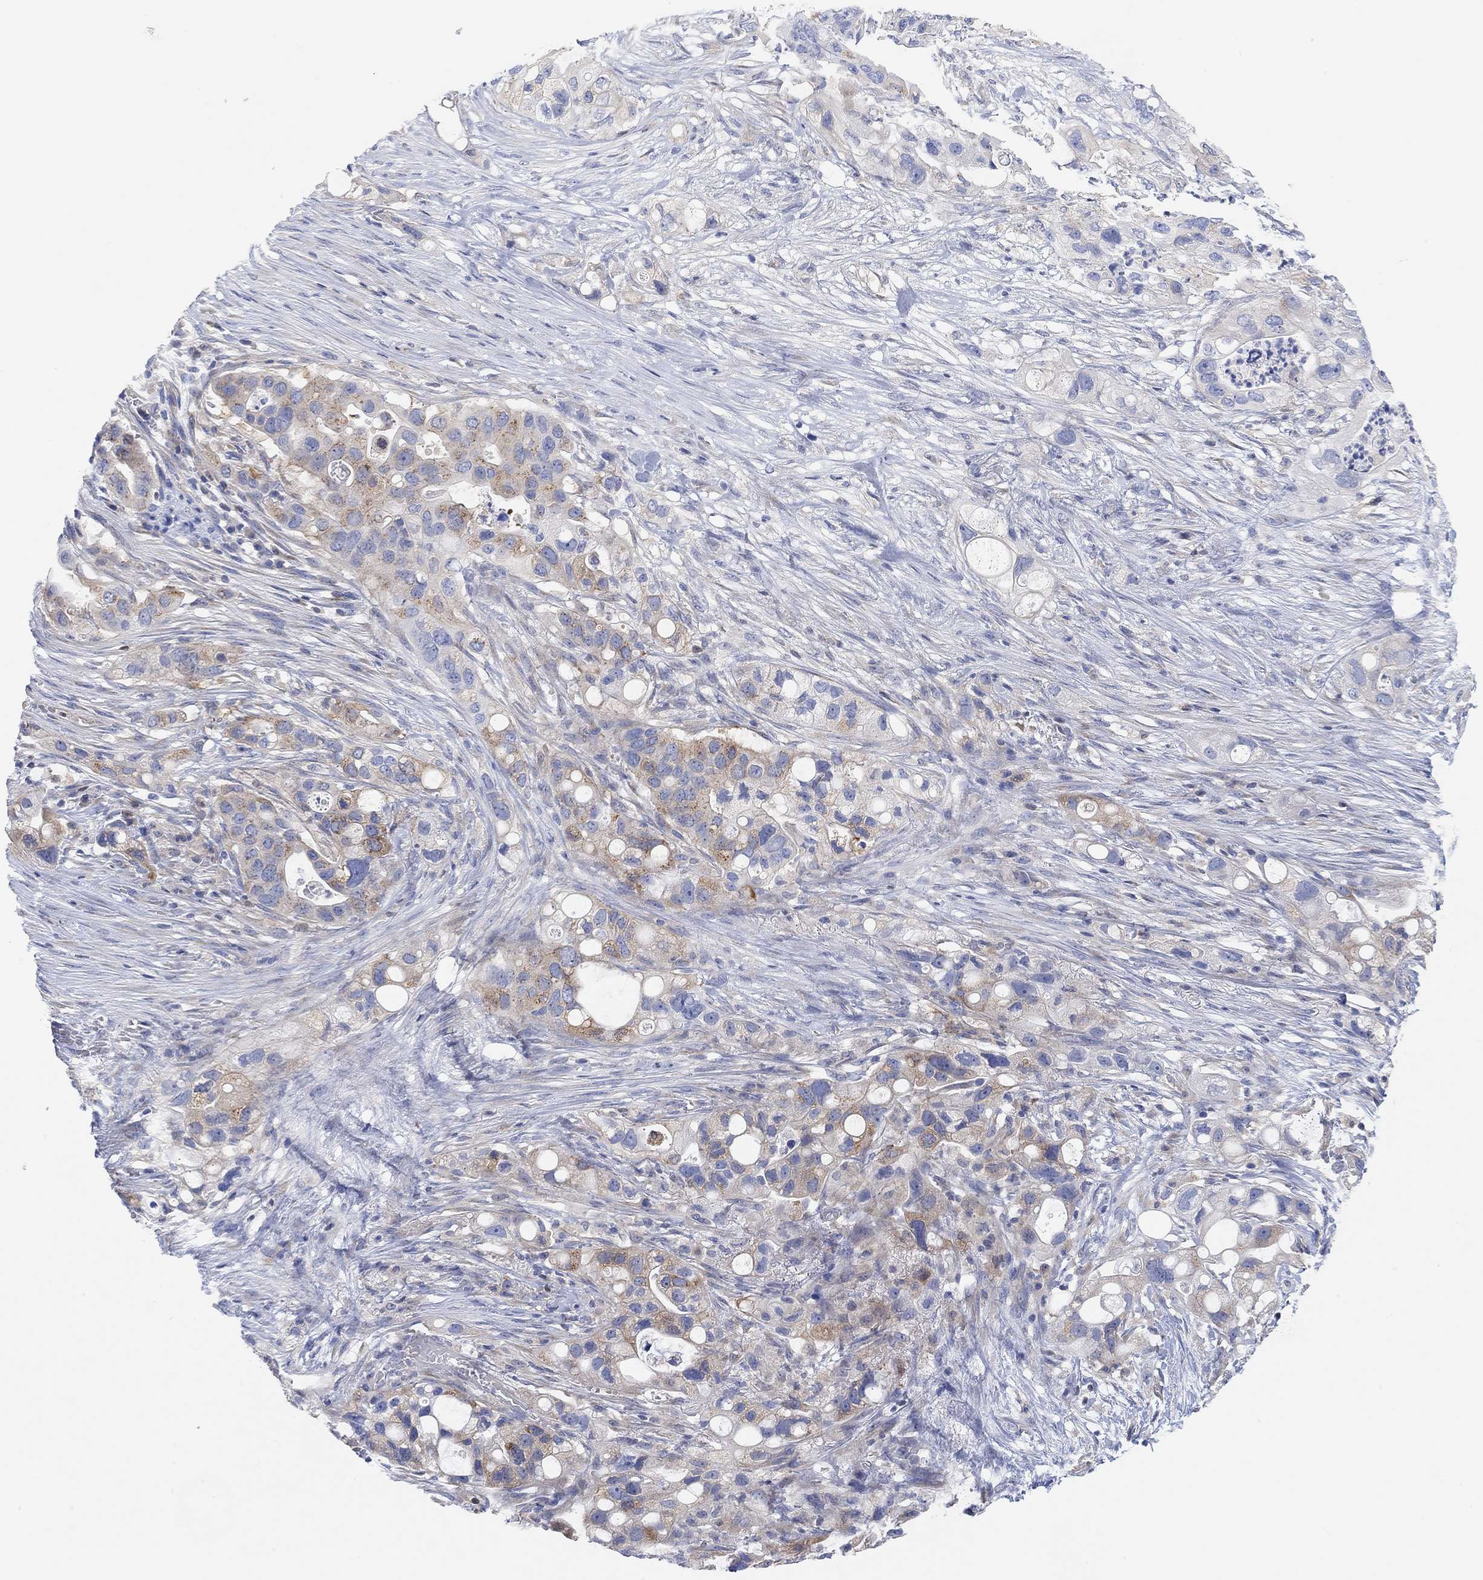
{"staining": {"intensity": "moderate", "quantity": "<25%", "location": "cytoplasmic/membranous"}, "tissue": "pancreatic cancer", "cell_type": "Tumor cells", "image_type": "cancer", "snomed": [{"axis": "morphology", "description": "Adenocarcinoma, NOS"}, {"axis": "topography", "description": "Pancreas"}], "caption": "There is low levels of moderate cytoplasmic/membranous staining in tumor cells of pancreatic cancer (adenocarcinoma), as demonstrated by immunohistochemical staining (brown color).", "gene": "RGS1", "patient": {"sex": "female", "age": 72}}